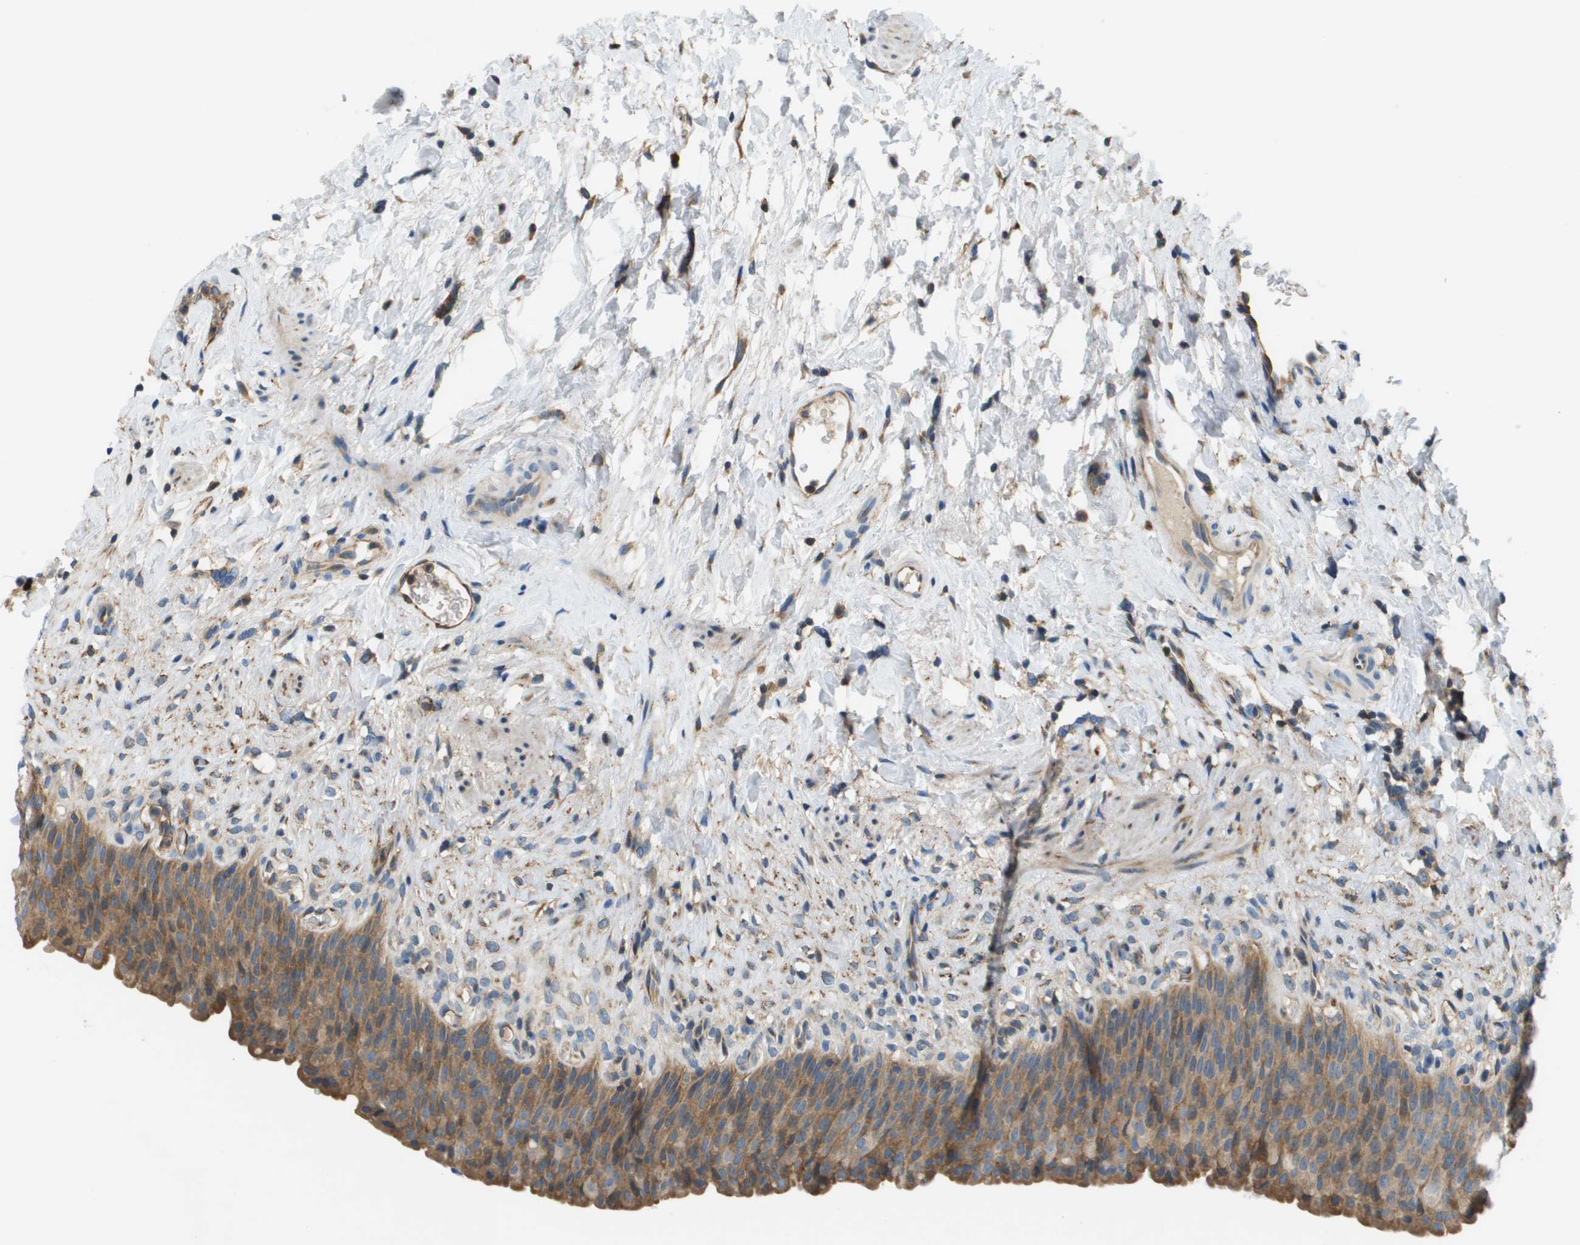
{"staining": {"intensity": "moderate", "quantity": ">75%", "location": "cytoplasmic/membranous"}, "tissue": "urinary bladder", "cell_type": "Urothelial cells", "image_type": "normal", "snomed": [{"axis": "morphology", "description": "Normal tissue, NOS"}, {"axis": "topography", "description": "Urinary bladder"}], "caption": "This micrograph demonstrates benign urinary bladder stained with immunohistochemistry to label a protein in brown. The cytoplasmic/membranous of urothelial cells show moderate positivity for the protein. Nuclei are counter-stained blue.", "gene": "SAMSN1", "patient": {"sex": "female", "age": 79}}